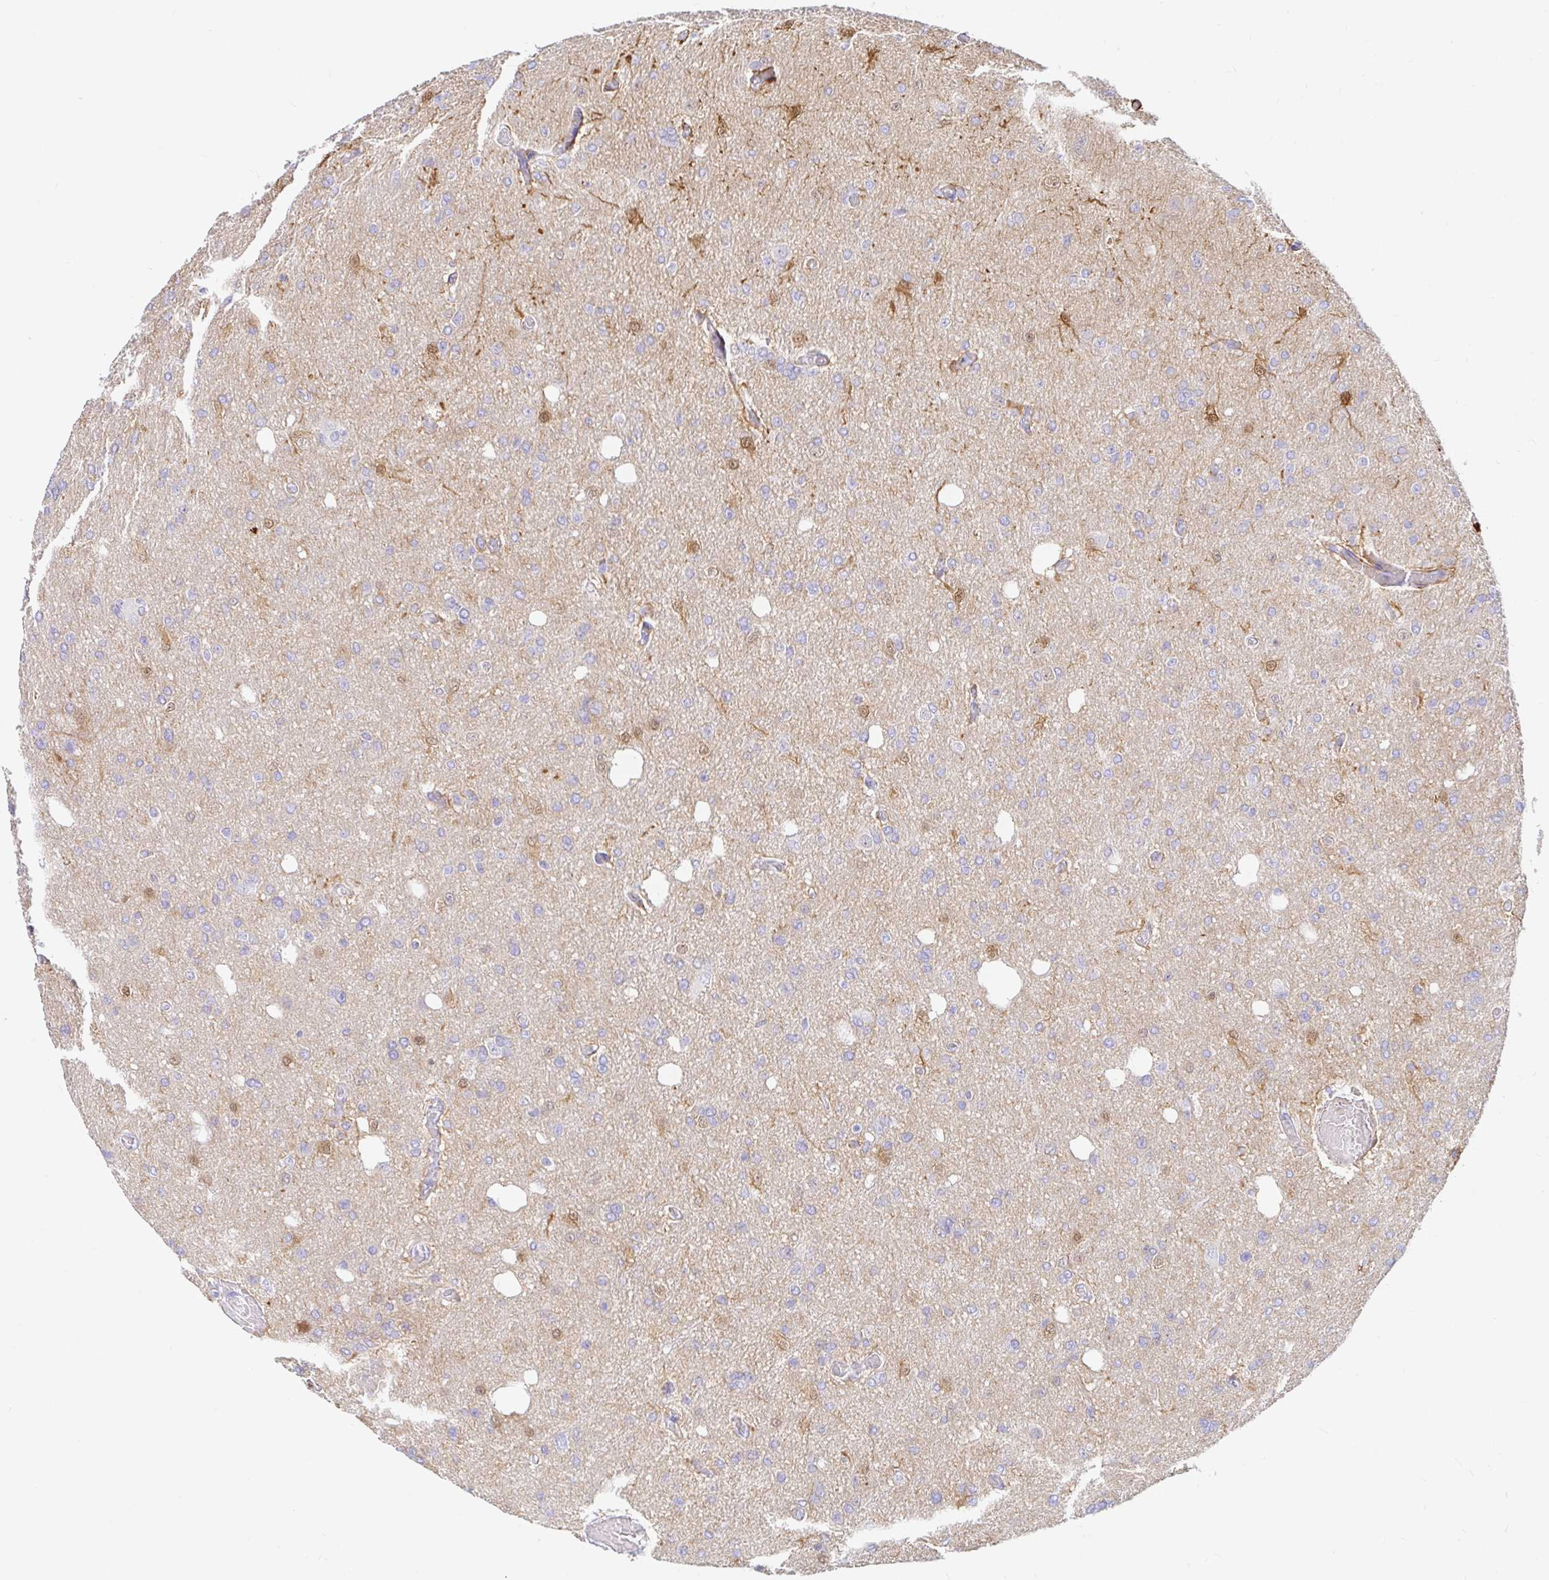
{"staining": {"intensity": "negative", "quantity": "none", "location": "none"}, "tissue": "glioma", "cell_type": "Tumor cells", "image_type": "cancer", "snomed": [{"axis": "morphology", "description": "Glioma, malignant, Low grade"}, {"axis": "topography", "description": "Brain"}], "caption": "High magnification brightfield microscopy of glioma stained with DAB (brown) and counterstained with hematoxylin (blue): tumor cells show no significant staining.", "gene": "PPP1R1B", "patient": {"sex": "male", "age": 26}}